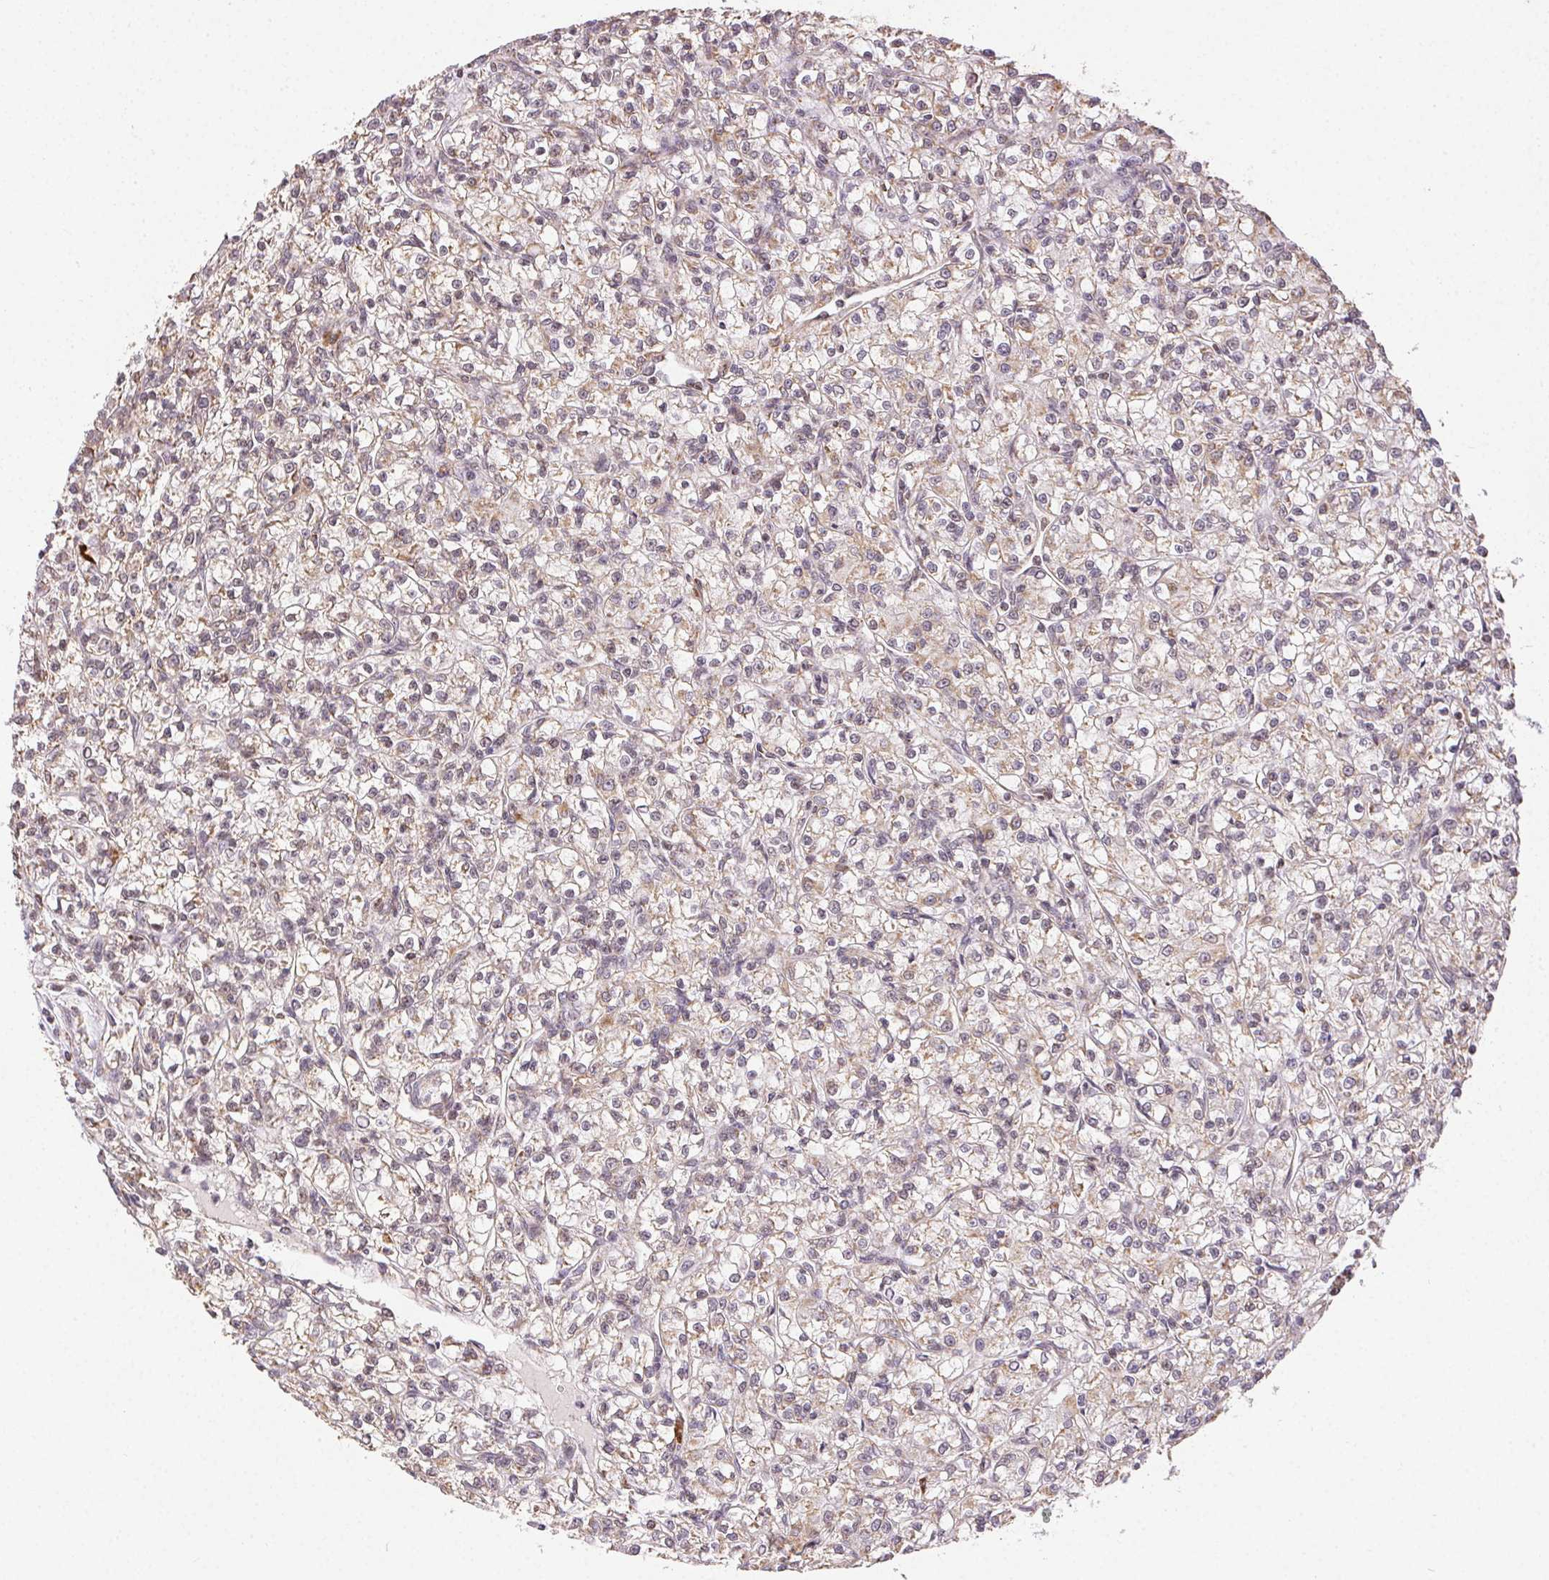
{"staining": {"intensity": "weak", "quantity": "<25%", "location": "cytoplasmic/membranous"}, "tissue": "renal cancer", "cell_type": "Tumor cells", "image_type": "cancer", "snomed": [{"axis": "morphology", "description": "Adenocarcinoma, NOS"}, {"axis": "topography", "description": "Kidney"}], "caption": "High power microscopy micrograph of an immunohistochemistry (IHC) micrograph of adenocarcinoma (renal), revealing no significant positivity in tumor cells. The staining is performed using DAB (3,3'-diaminobenzidine) brown chromogen with nuclei counter-stained in using hematoxylin.", "gene": "PIWIL4", "patient": {"sex": "female", "age": 59}}